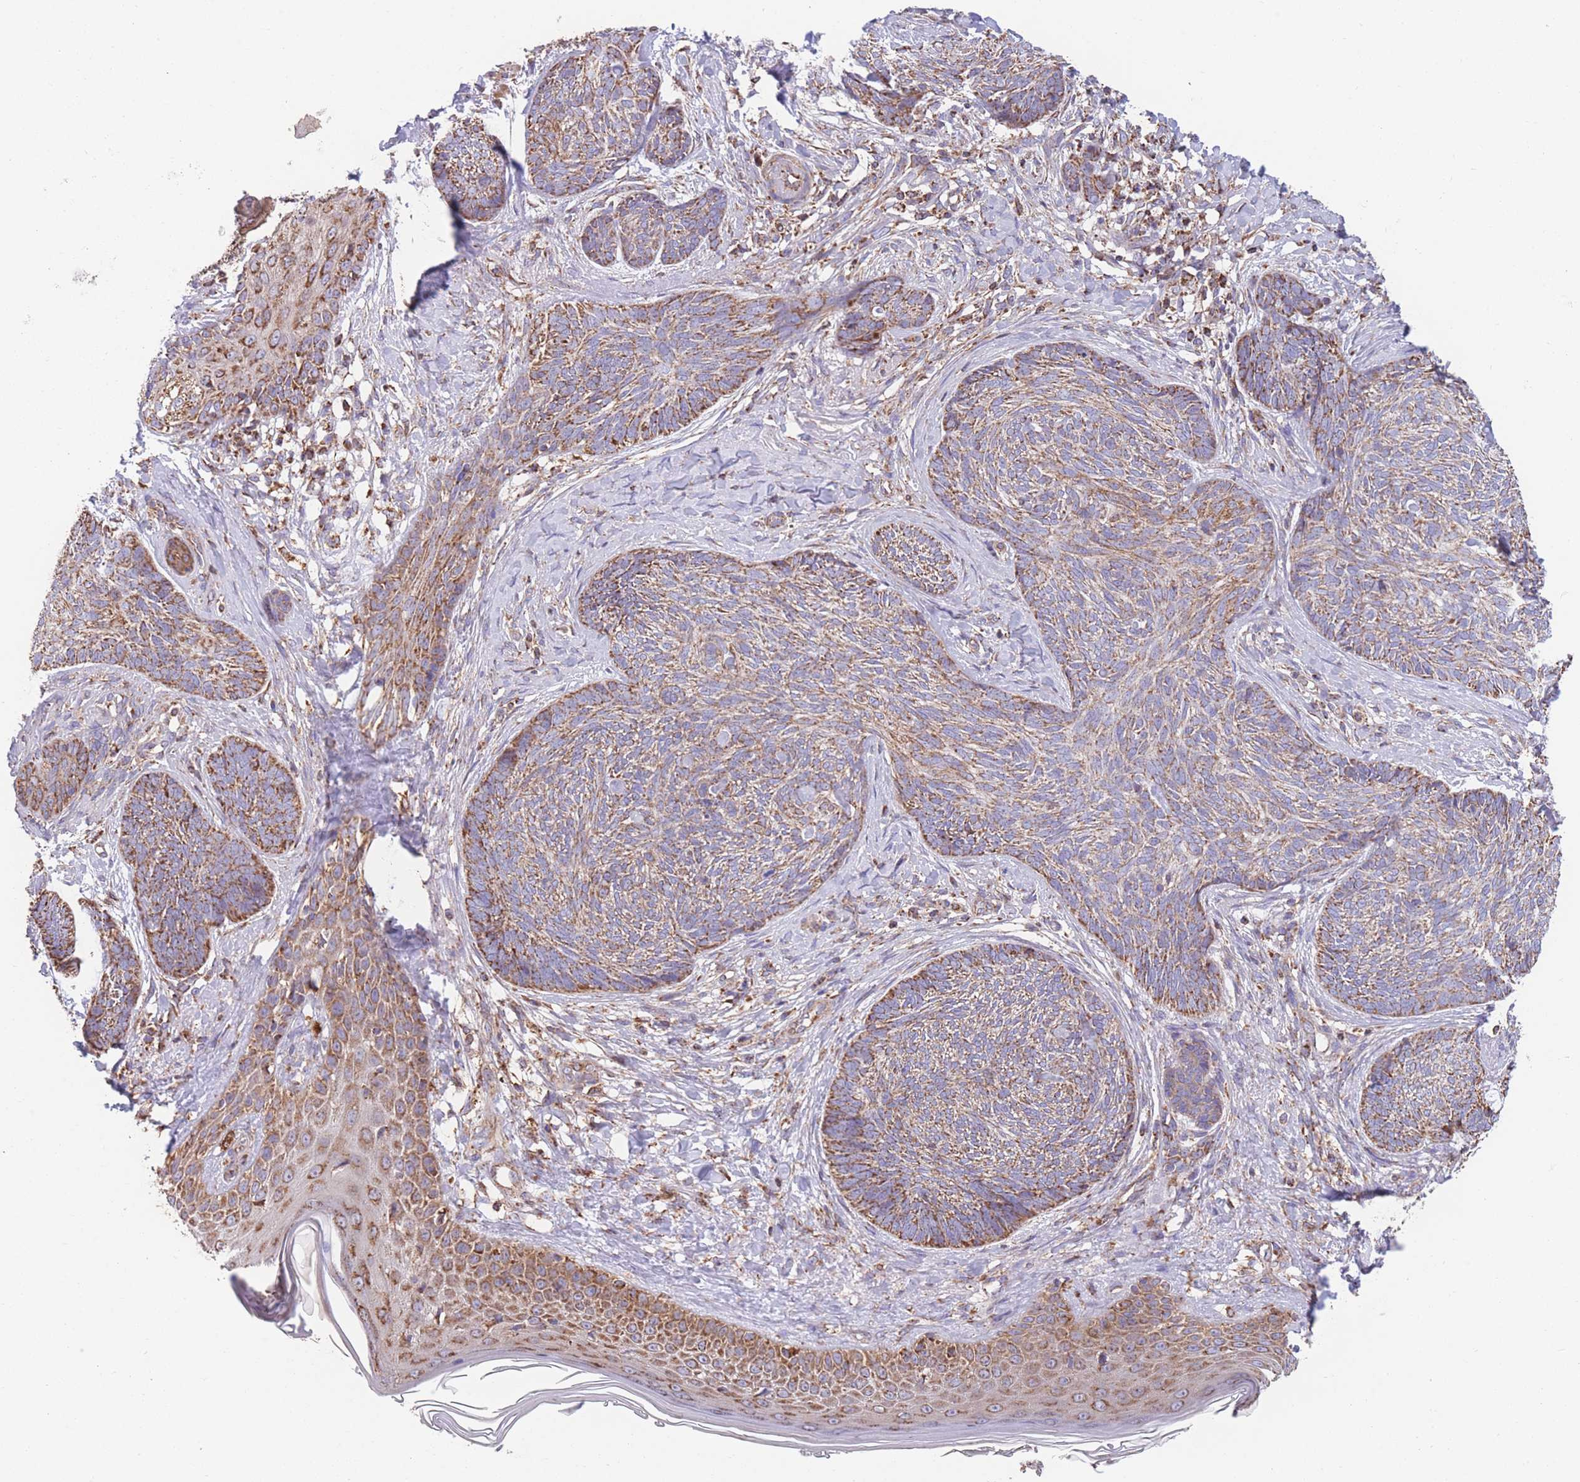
{"staining": {"intensity": "moderate", "quantity": ">75%", "location": "cytoplasmic/membranous"}, "tissue": "skin cancer", "cell_type": "Tumor cells", "image_type": "cancer", "snomed": [{"axis": "morphology", "description": "Basal cell carcinoma"}, {"axis": "topography", "description": "Skin"}], "caption": "Immunohistochemical staining of human basal cell carcinoma (skin) reveals medium levels of moderate cytoplasmic/membranous protein positivity in approximately >75% of tumor cells. Ihc stains the protein in brown and the nuclei are stained blue.", "gene": "FKBP8", "patient": {"sex": "male", "age": 73}}